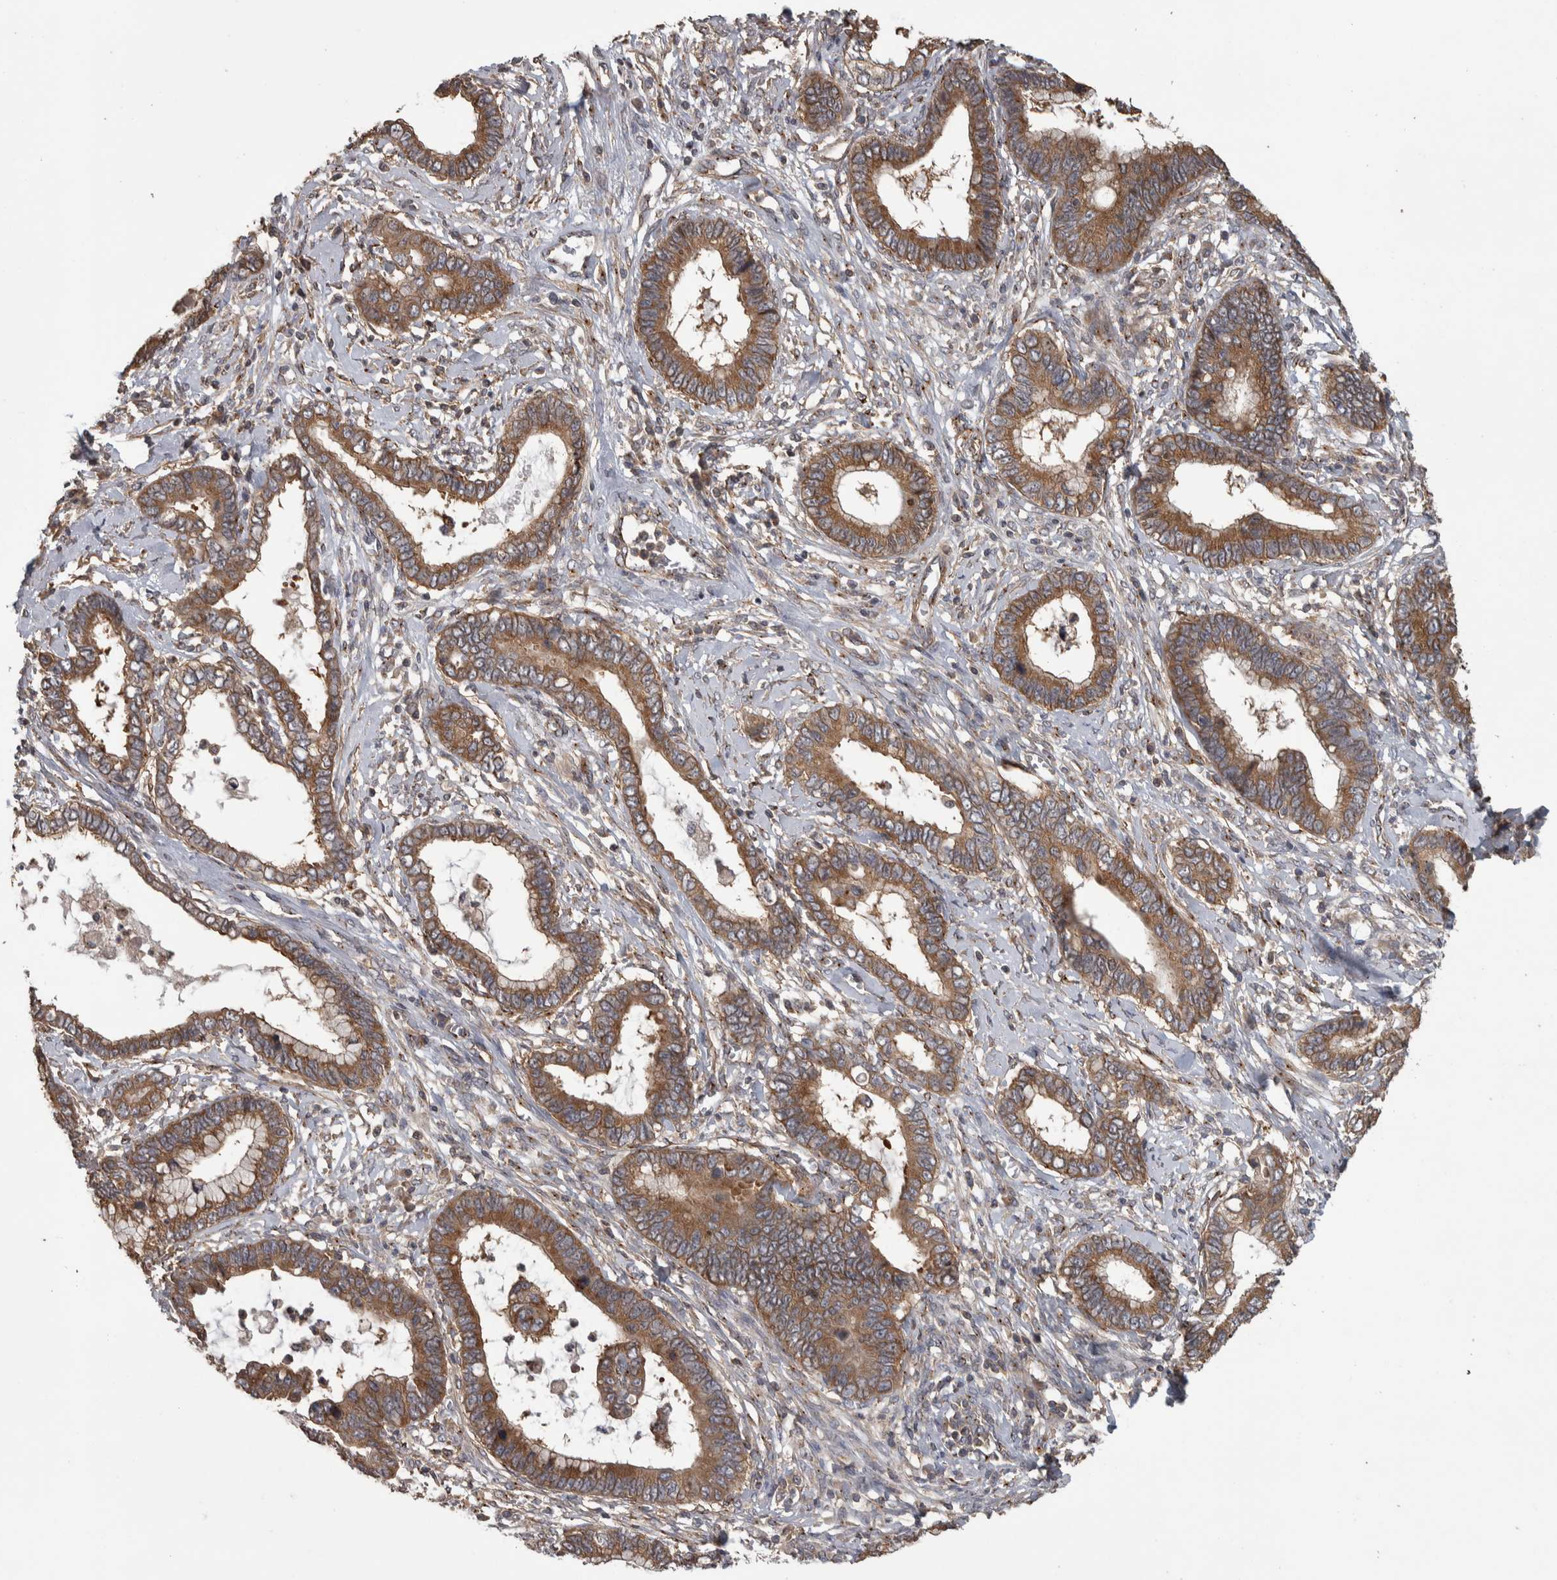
{"staining": {"intensity": "moderate", "quantity": ">75%", "location": "cytoplasmic/membranous"}, "tissue": "cervical cancer", "cell_type": "Tumor cells", "image_type": "cancer", "snomed": [{"axis": "morphology", "description": "Adenocarcinoma, NOS"}, {"axis": "topography", "description": "Cervix"}], "caption": "Immunohistochemical staining of human cervical adenocarcinoma exhibits medium levels of moderate cytoplasmic/membranous protein expression in about >75% of tumor cells.", "gene": "IFRD1", "patient": {"sex": "female", "age": 44}}